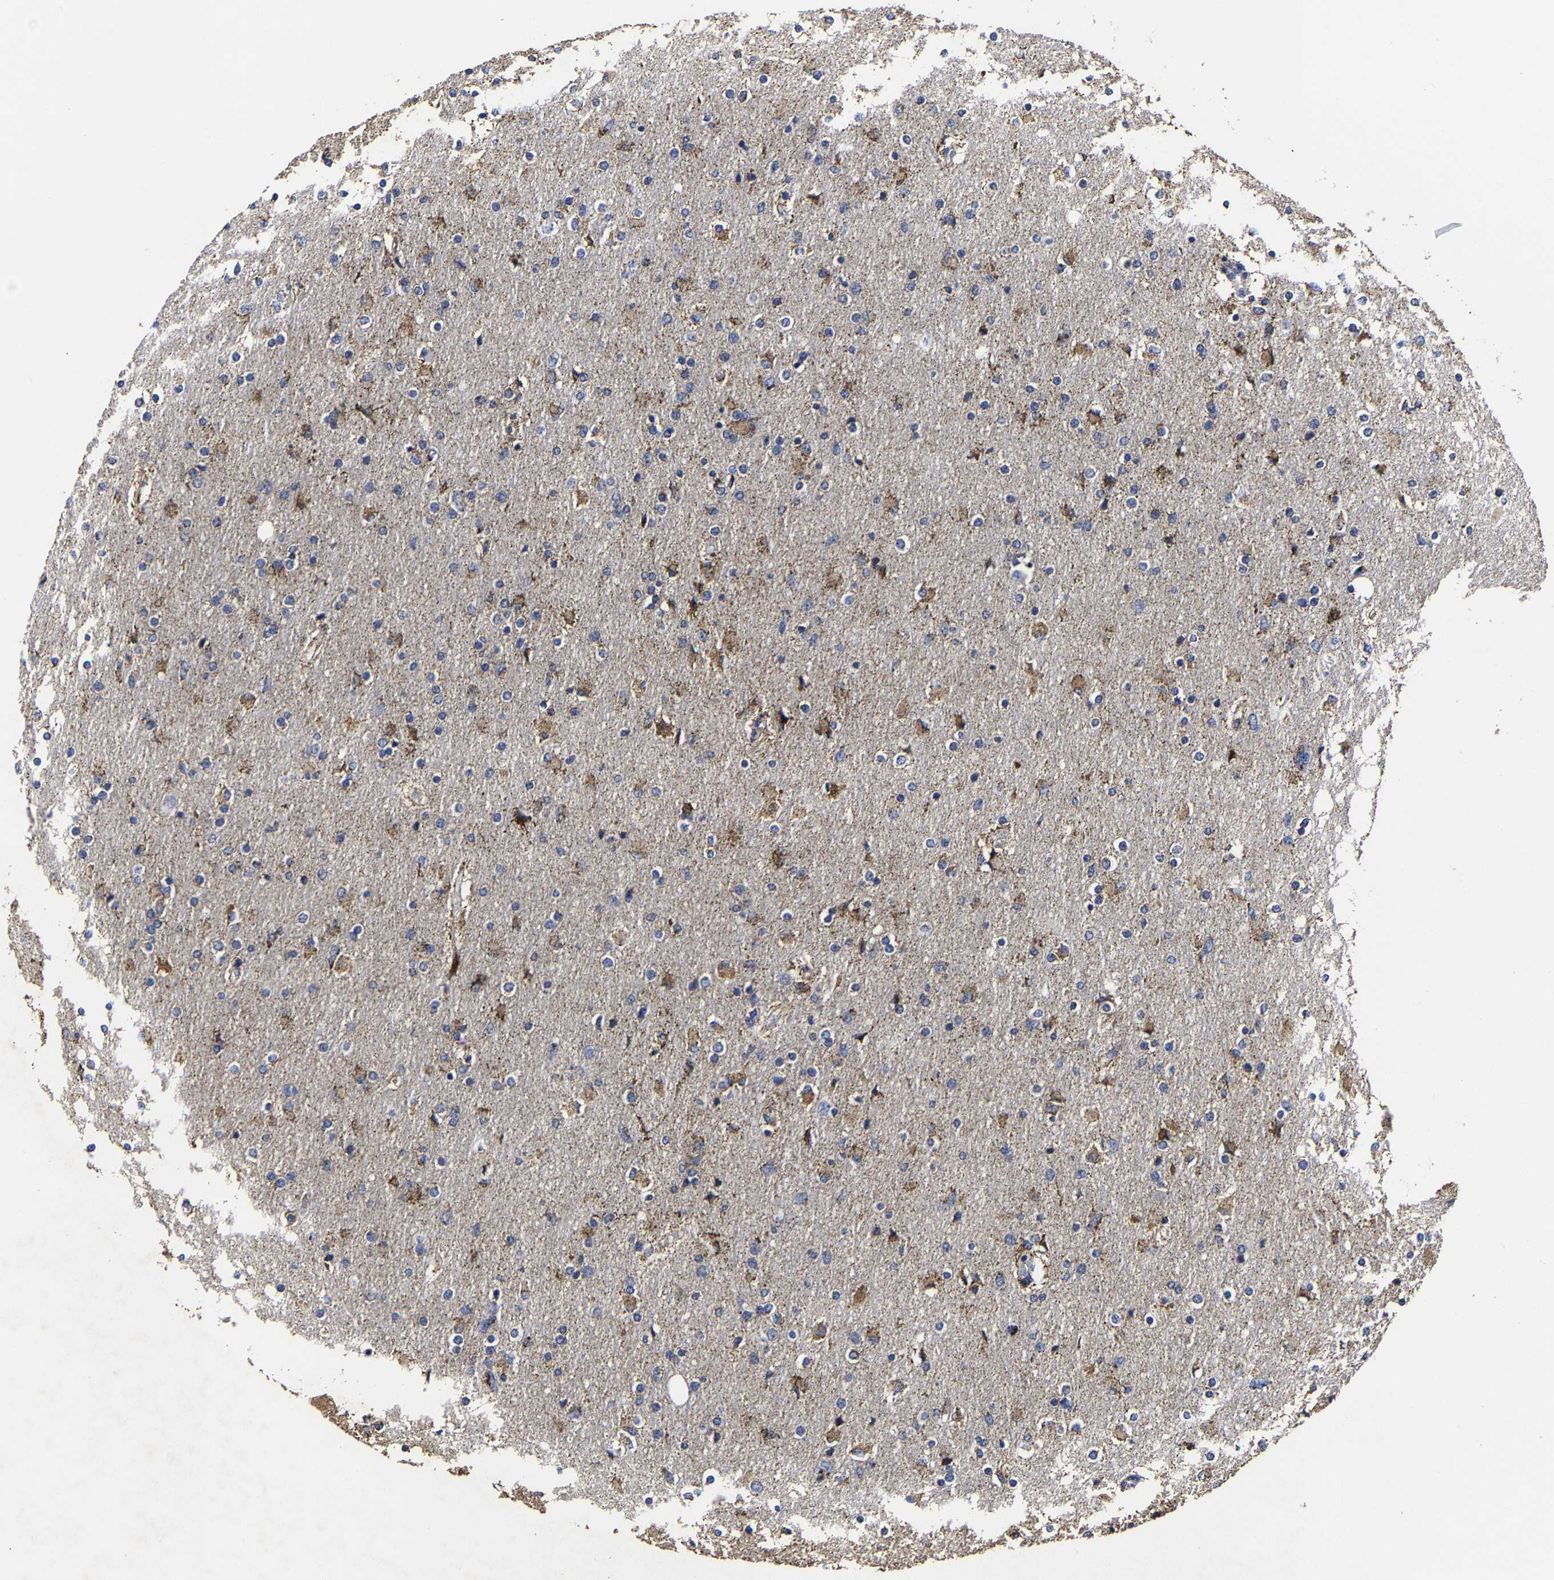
{"staining": {"intensity": "moderate", "quantity": "25%-75%", "location": "cytoplasmic/membranous"}, "tissue": "glioma", "cell_type": "Tumor cells", "image_type": "cancer", "snomed": [{"axis": "morphology", "description": "Glioma, malignant, High grade"}, {"axis": "topography", "description": "Cerebral cortex"}], "caption": "Immunohistochemical staining of glioma demonstrates moderate cytoplasmic/membranous protein staining in about 25%-75% of tumor cells.", "gene": "AASS", "patient": {"sex": "female", "age": 36}}